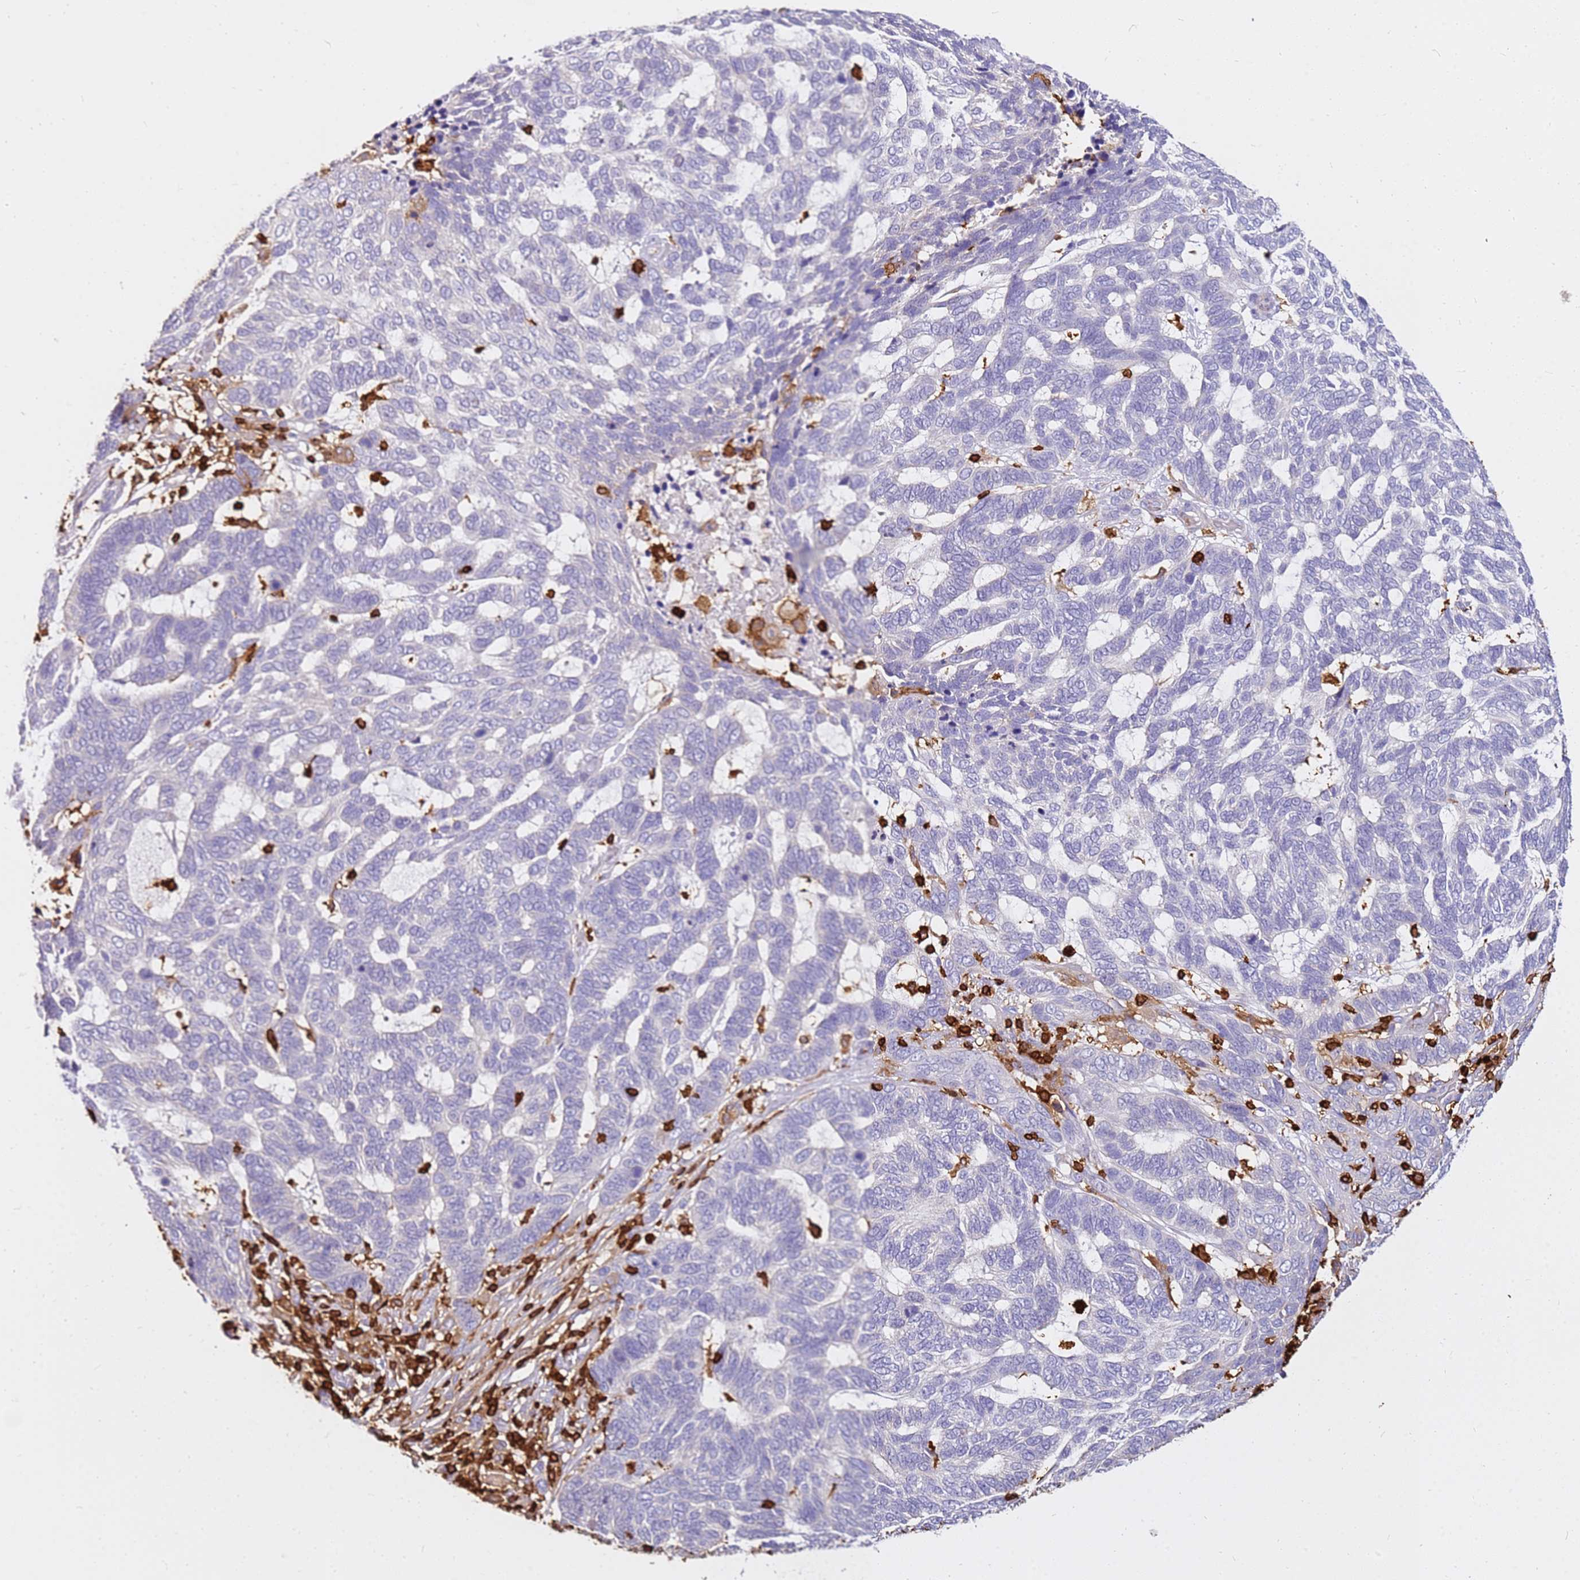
{"staining": {"intensity": "negative", "quantity": "none", "location": "none"}, "tissue": "skin cancer", "cell_type": "Tumor cells", "image_type": "cancer", "snomed": [{"axis": "morphology", "description": "Basal cell carcinoma"}, {"axis": "topography", "description": "Skin"}], "caption": "A micrograph of basal cell carcinoma (skin) stained for a protein shows no brown staining in tumor cells. (Immunohistochemistry, brightfield microscopy, high magnification).", "gene": "CORO1A", "patient": {"sex": "female", "age": 65}}